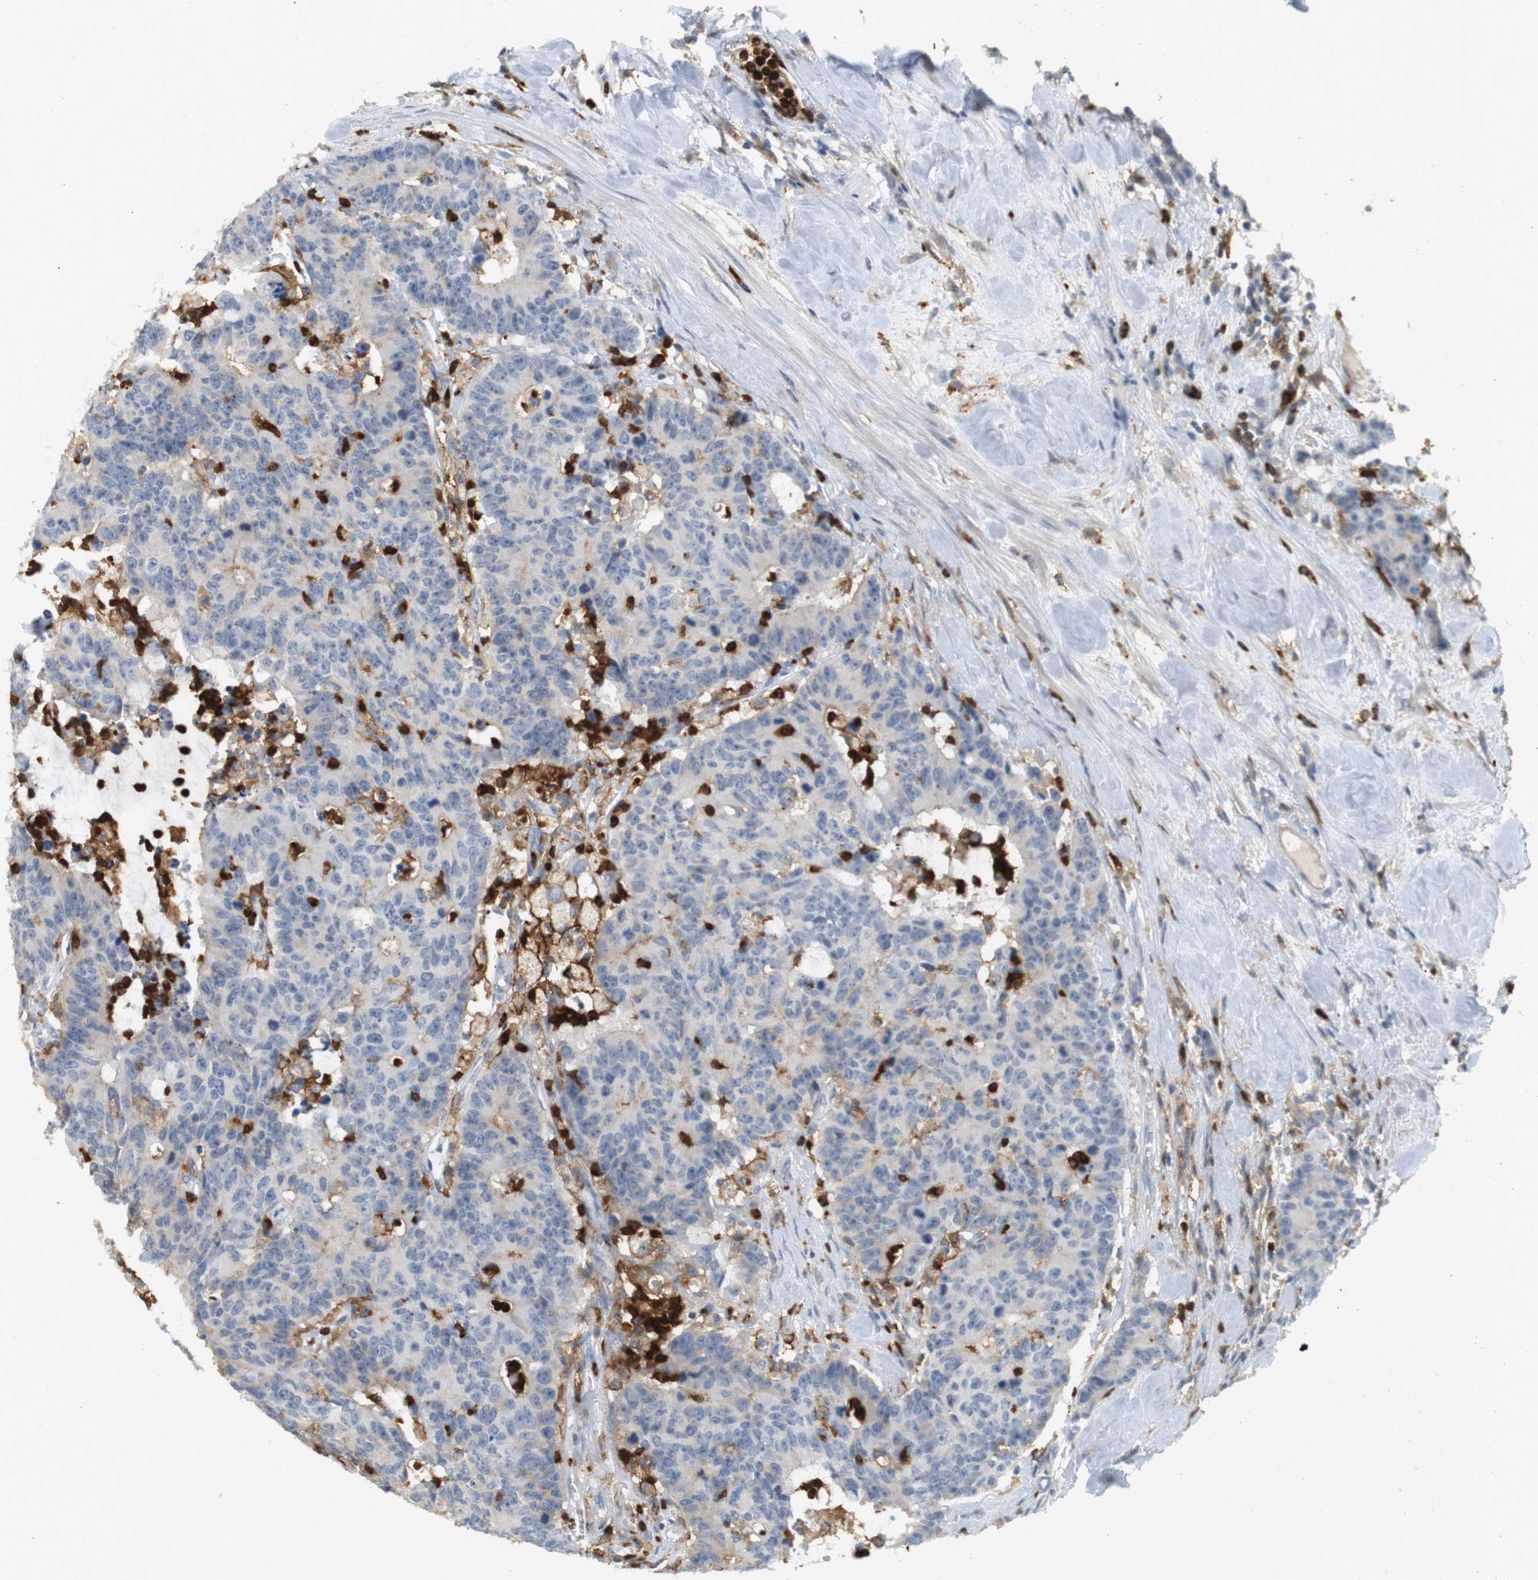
{"staining": {"intensity": "negative", "quantity": "none", "location": "none"}, "tissue": "colorectal cancer", "cell_type": "Tumor cells", "image_type": "cancer", "snomed": [{"axis": "morphology", "description": "Adenocarcinoma, NOS"}, {"axis": "topography", "description": "Colon"}], "caption": "High power microscopy image of an IHC micrograph of colorectal cancer (adenocarcinoma), revealing no significant staining in tumor cells.", "gene": "SIRPA", "patient": {"sex": "female", "age": 86}}